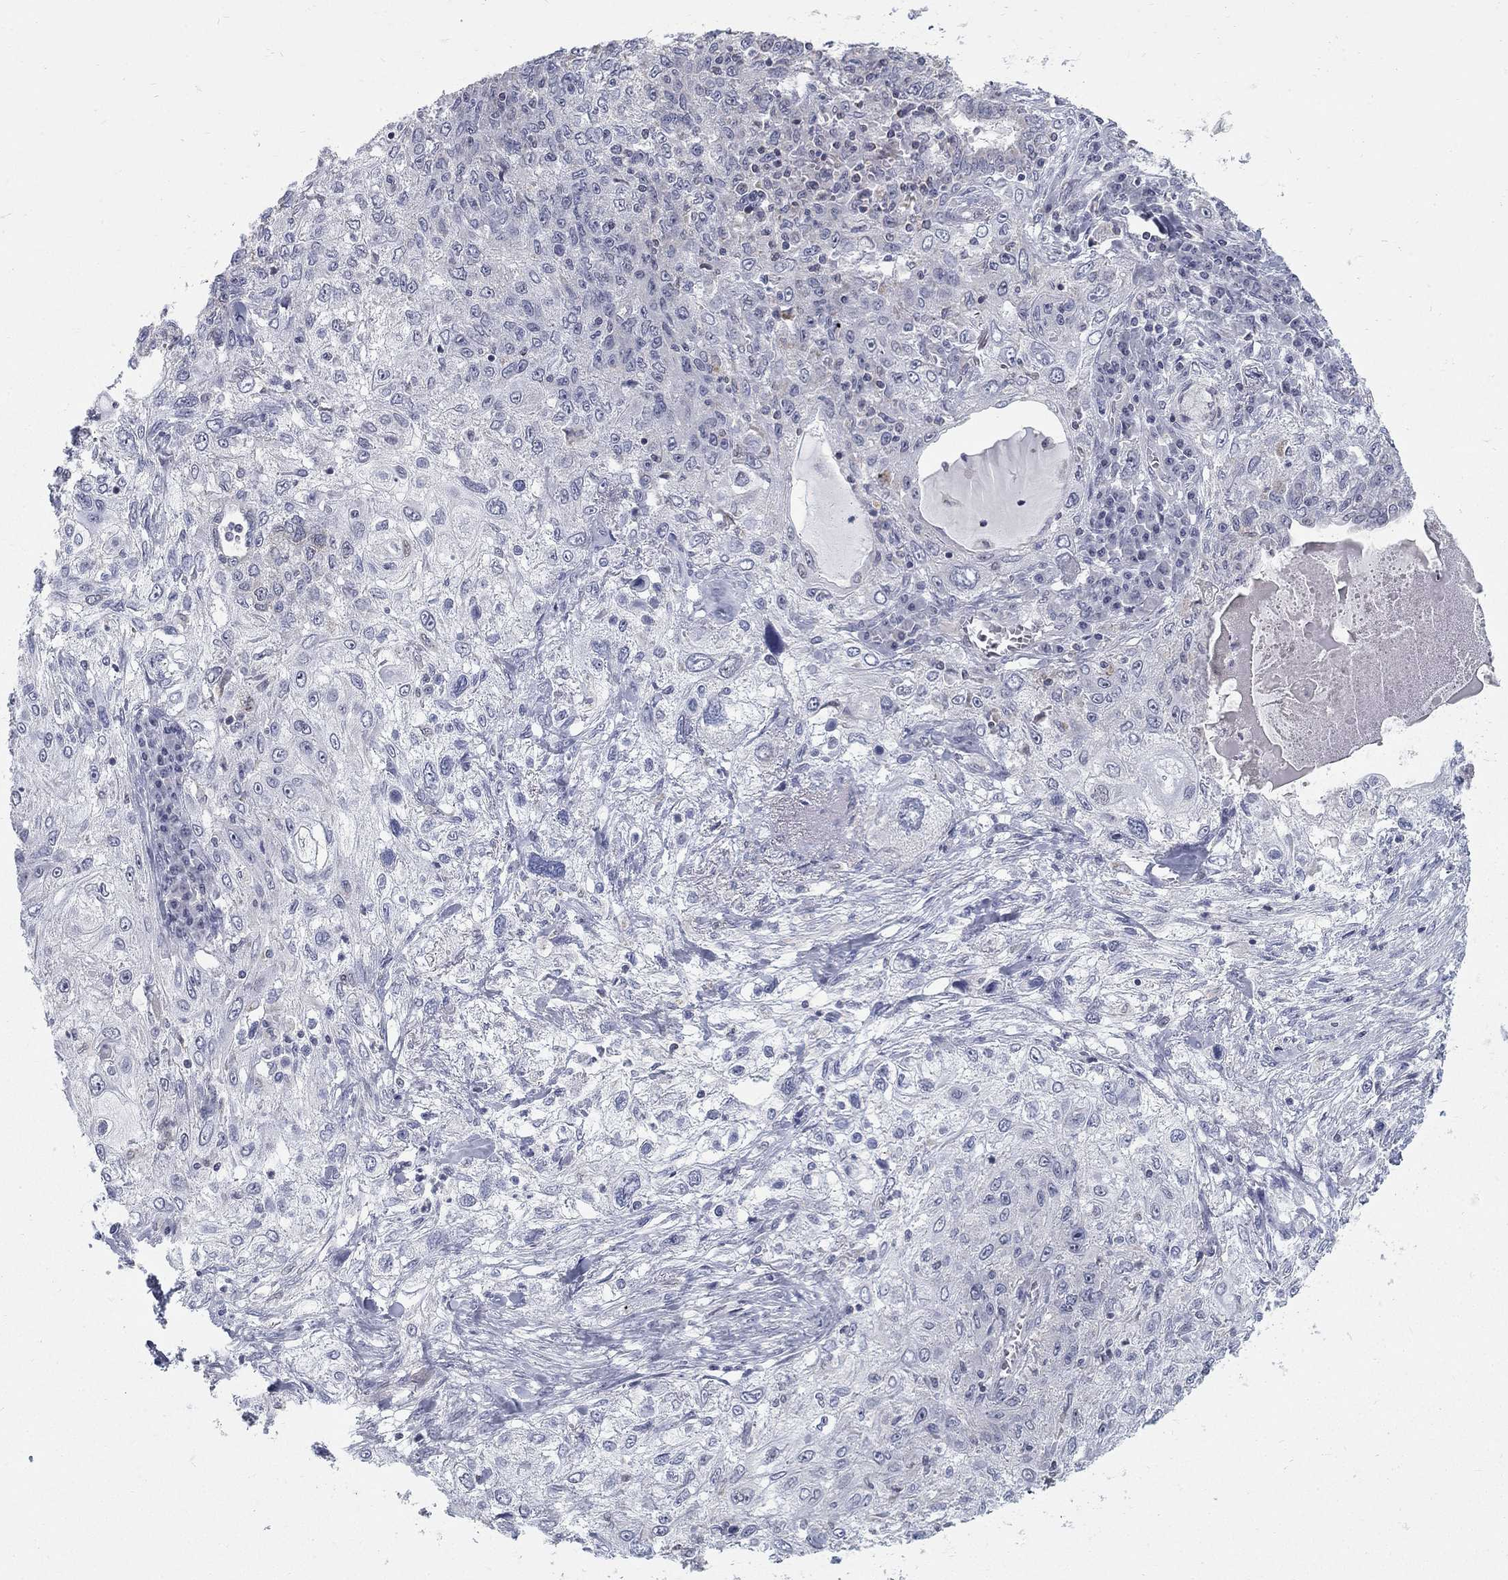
{"staining": {"intensity": "negative", "quantity": "none", "location": "none"}, "tissue": "lung cancer", "cell_type": "Tumor cells", "image_type": "cancer", "snomed": [{"axis": "morphology", "description": "Squamous cell carcinoma, NOS"}, {"axis": "topography", "description": "Lung"}], "caption": "A micrograph of lung cancer (squamous cell carcinoma) stained for a protein demonstrates no brown staining in tumor cells. (Stains: DAB (3,3'-diaminobenzidine) immunohistochemistry with hematoxylin counter stain, Microscopy: brightfield microscopy at high magnification).", "gene": "GCFC2", "patient": {"sex": "female", "age": 69}}